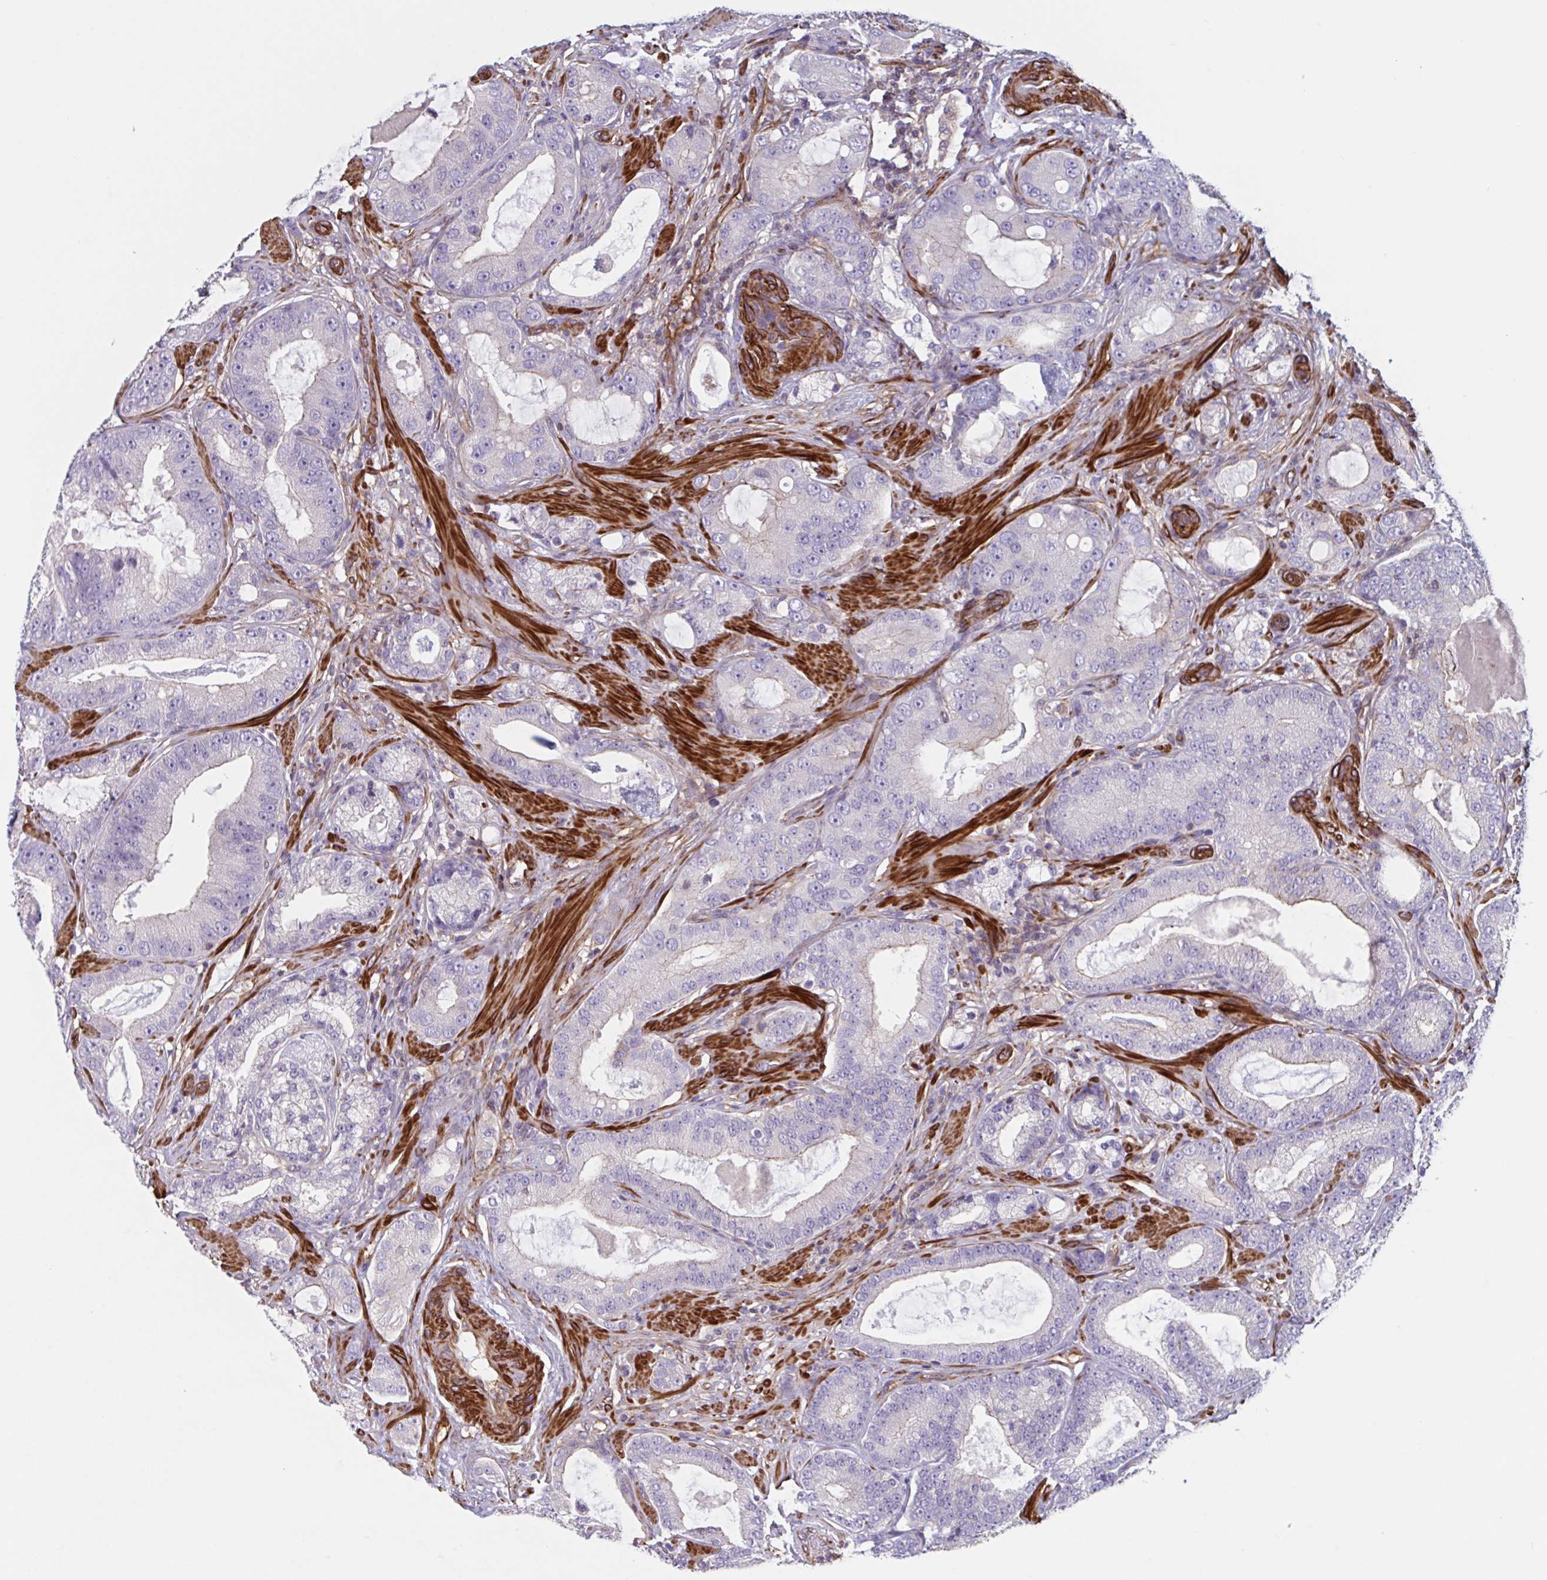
{"staining": {"intensity": "negative", "quantity": "none", "location": "none"}, "tissue": "prostate cancer", "cell_type": "Tumor cells", "image_type": "cancer", "snomed": [{"axis": "morphology", "description": "Adenocarcinoma, High grade"}, {"axis": "topography", "description": "Prostate"}], "caption": "Prostate cancer (high-grade adenocarcinoma) was stained to show a protein in brown. There is no significant expression in tumor cells.", "gene": "SHISA7", "patient": {"sex": "male", "age": 65}}